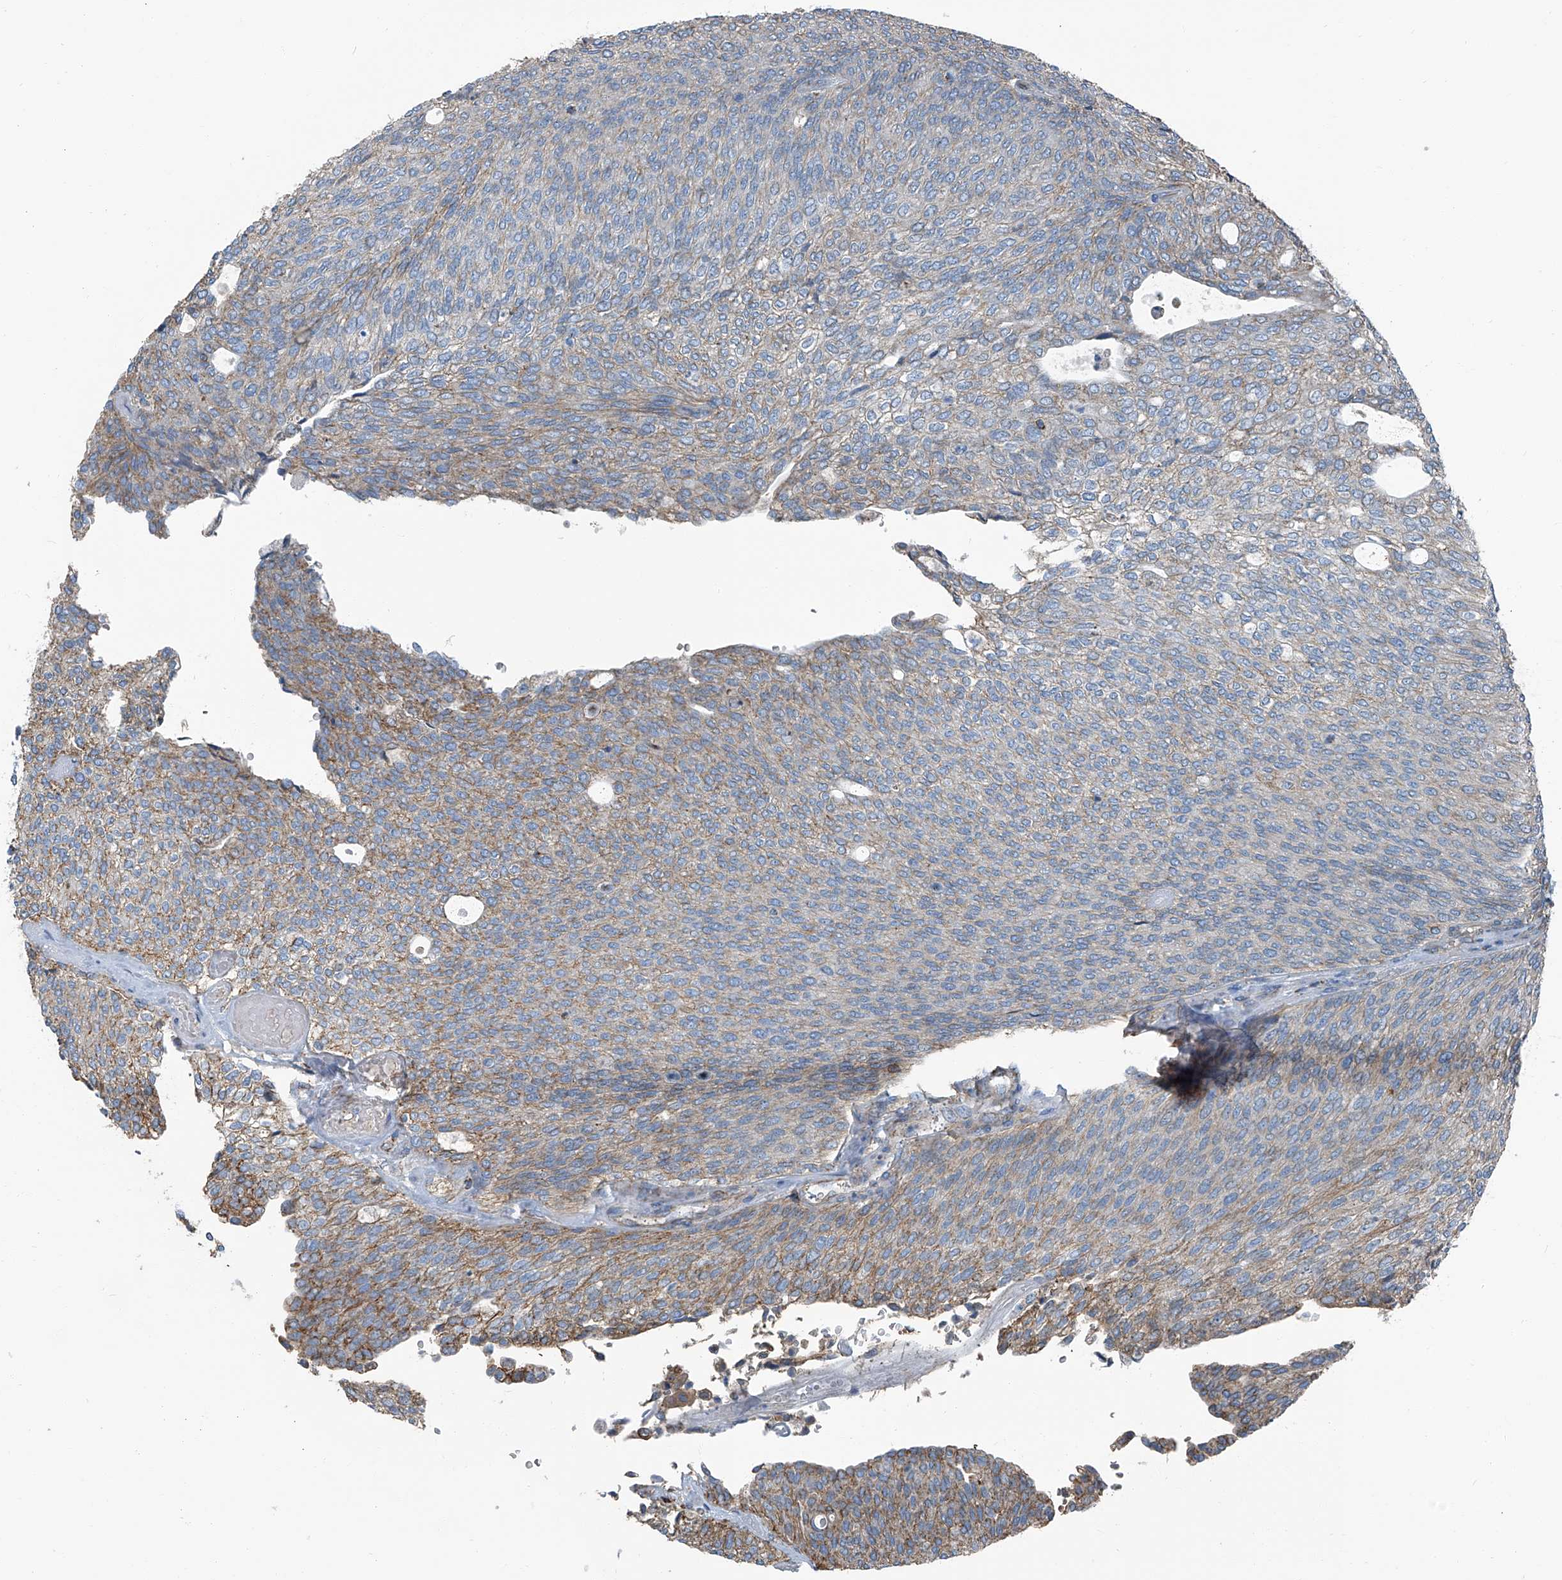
{"staining": {"intensity": "moderate", "quantity": "<25%", "location": "cytoplasmic/membranous"}, "tissue": "urothelial cancer", "cell_type": "Tumor cells", "image_type": "cancer", "snomed": [{"axis": "morphology", "description": "Urothelial carcinoma, Low grade"}, {"axis": "topography", "description": "Urinary bladder"}], "caption": "Tumor cells reveal low levels of moderate cytoplasmic/membranous expression in approximately <25% of cells in low-grade urothelial carcinoma.", "gene": "SEPTIN7", "patient": {"sex": "female", "age": 79}}